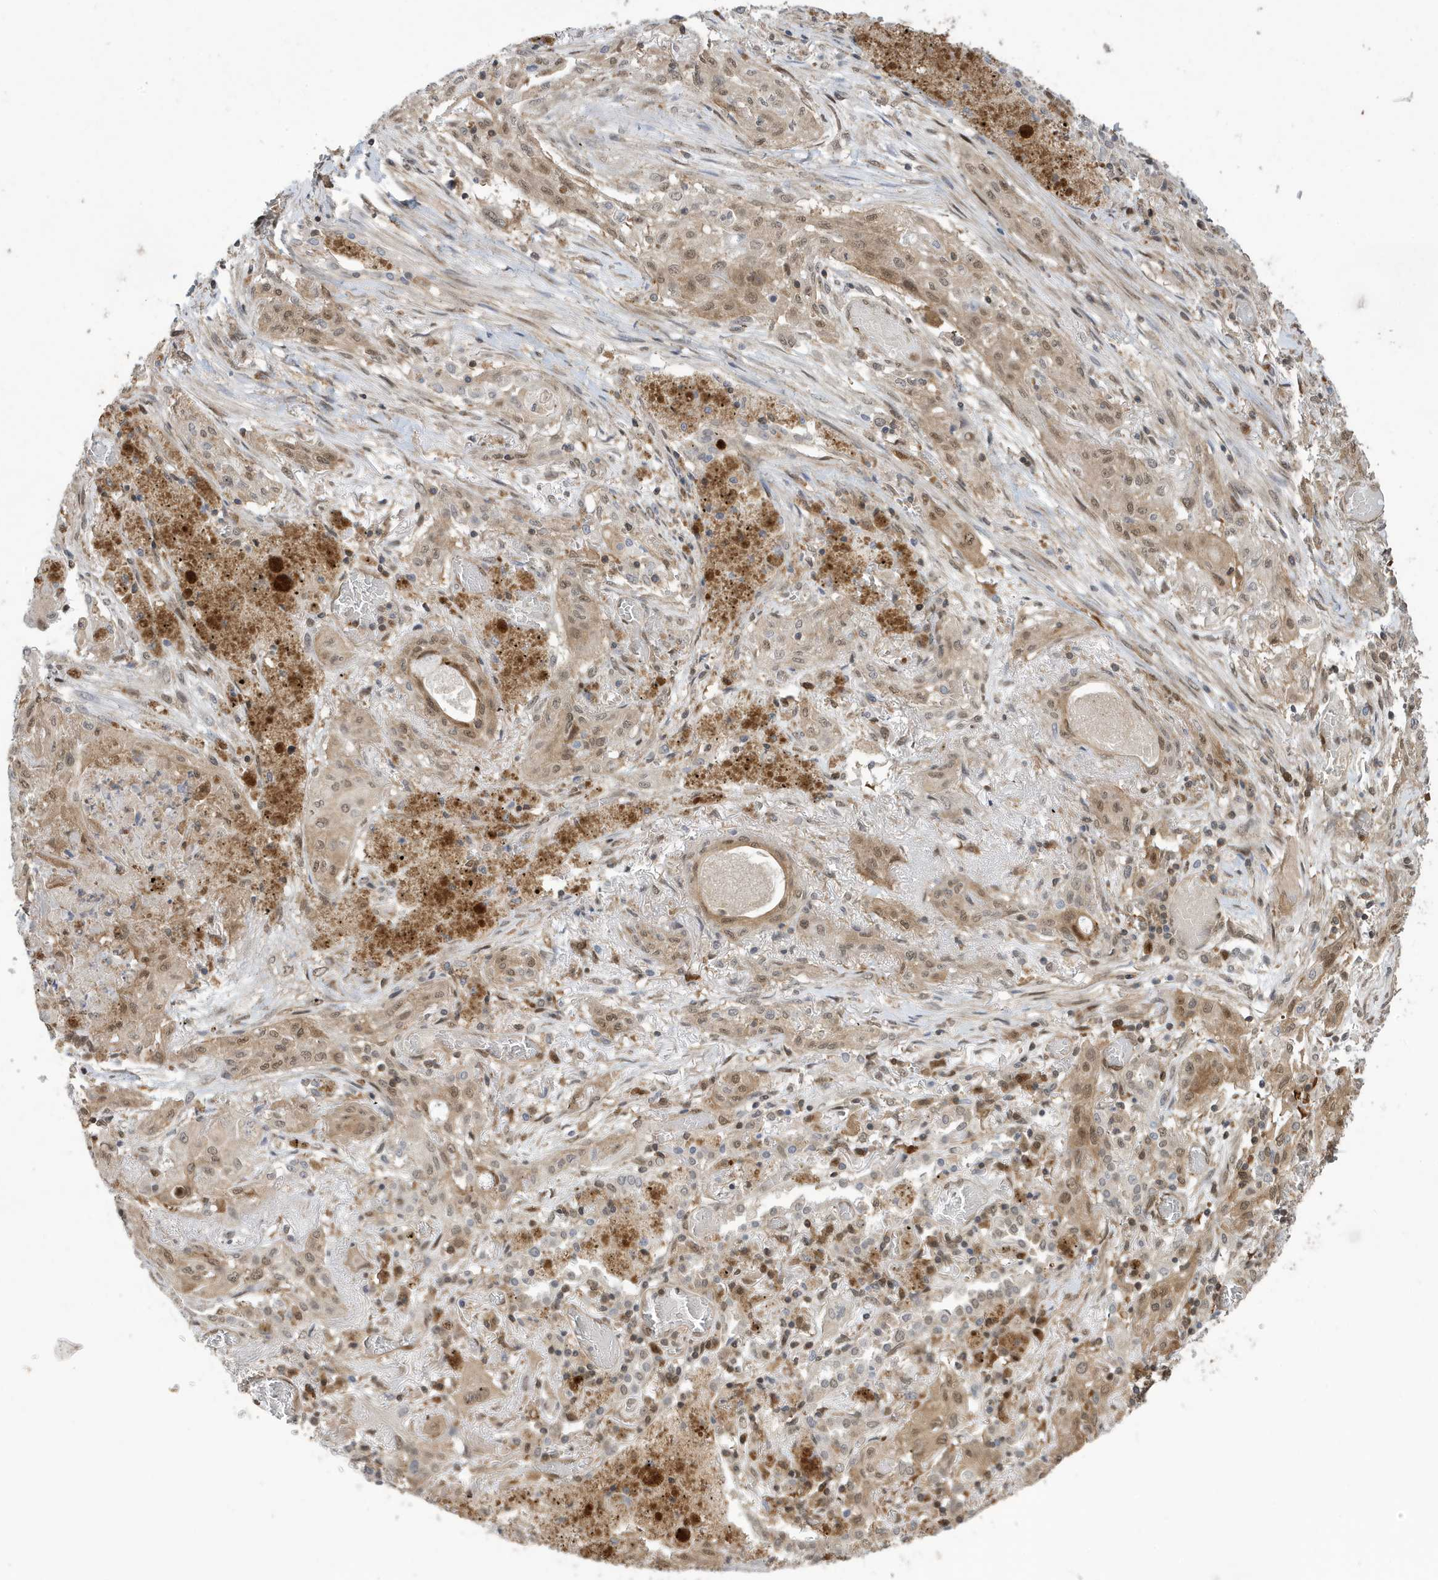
{"staining": {"intensity": "weak", "quantity": "25%-75%", "location": "nuclear"}, "tissue": "lung cancer", "cell_type": "Tumor cells", "image_type": "cancer", "snomed": [{"axis": "morphology", "description": "Squamous cell carcinoma, NOS"}, {"axis": "topography", "description": "Lung"}], "caption": "A high-resolution photomicrograph shows immunohistochemistry (IHC) staining of lung cancer, which displays weak nuclear staining in approximately 25%-75% of tumor cells.", "gene": "UBQLN1", "patient": {"sex": "female", "age": 47}}